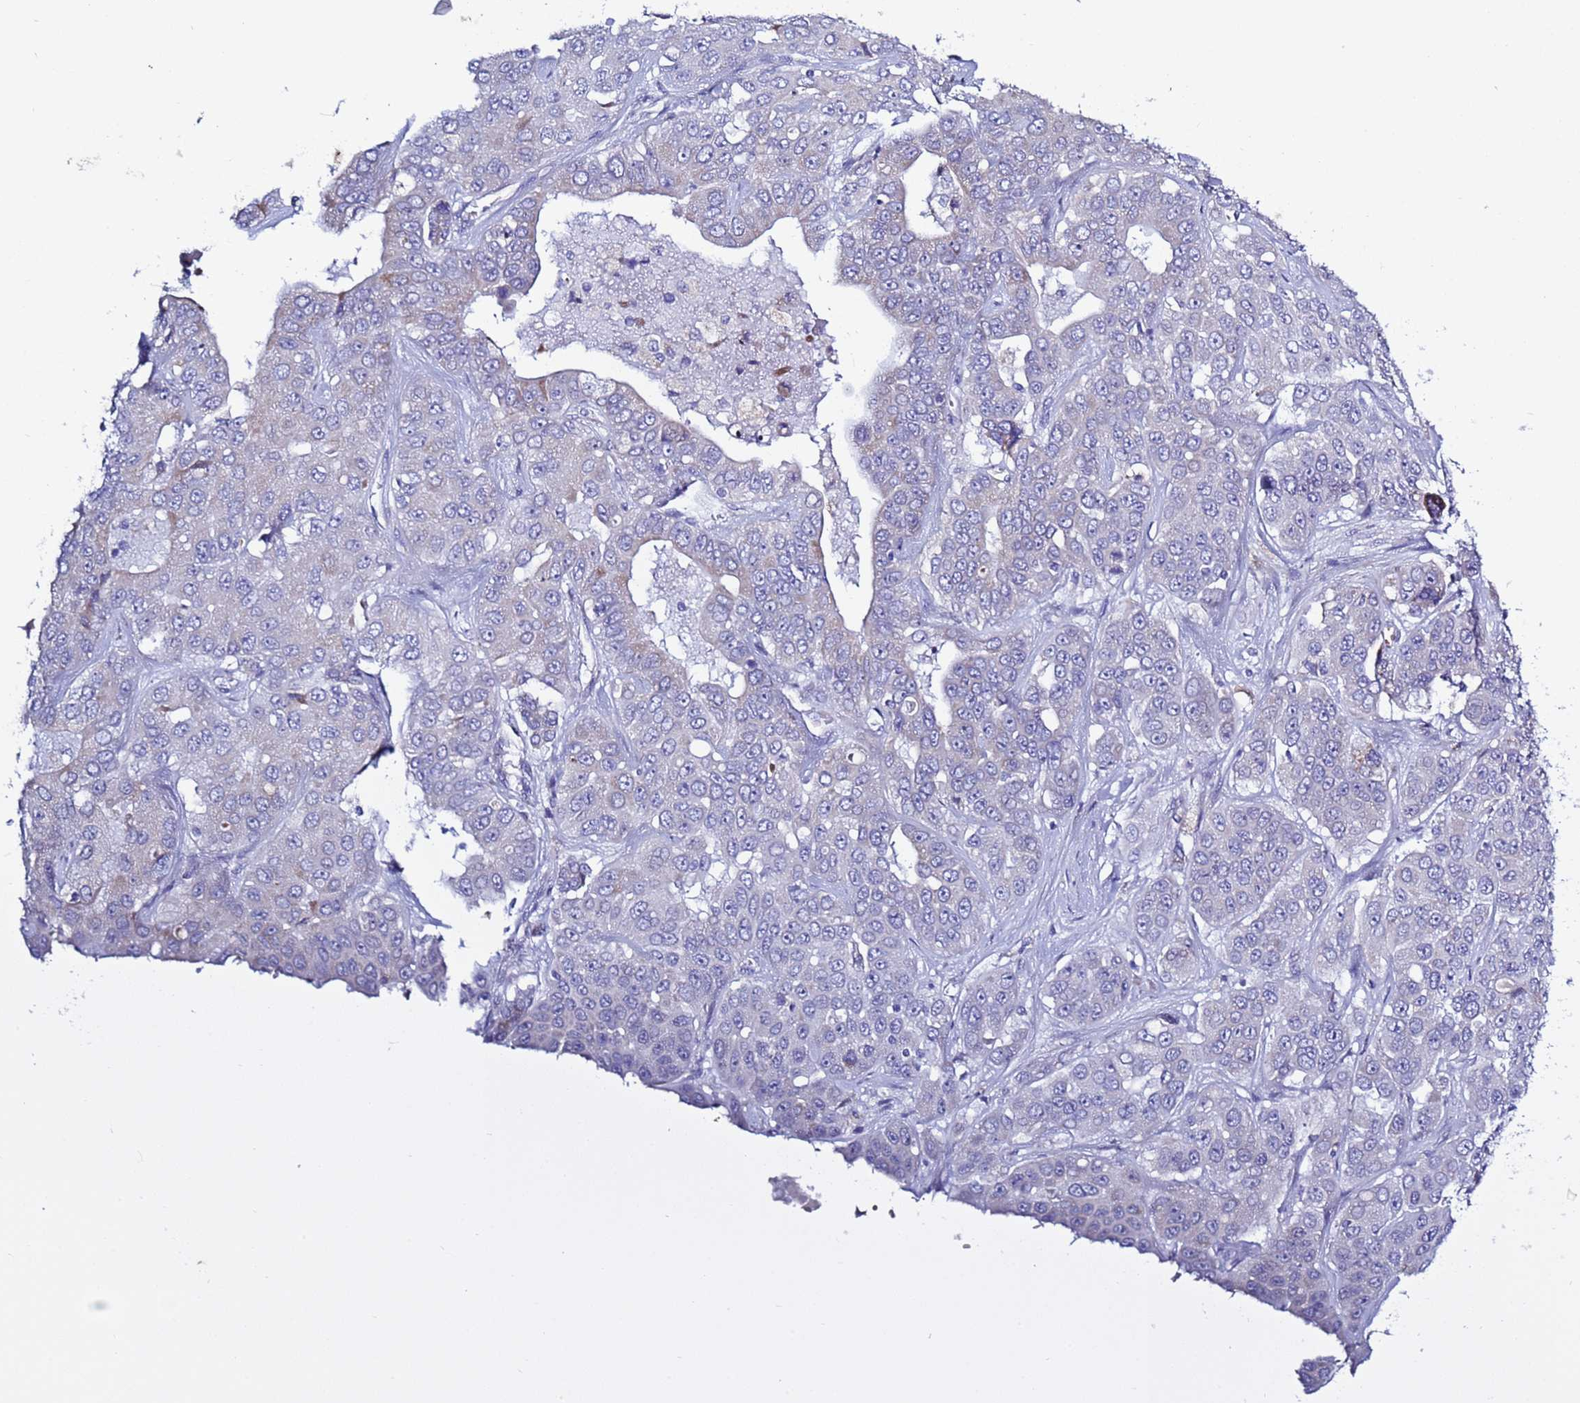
{"staining": {"intensity": "negative", "quantity": "none", "location": "none"}, "tissue": "liver cancer", "cell_type": "Tumor cells", "image_type": "cancer", "snomed": [{"axis": "morphology", "description": "Cholangiocarcinoma"}, {"axis": "topography", "description": "Liver"}], "caption": "Immunohistochemical staining of cholangiocarcinoma (liver) demonstrates no significant expression in tumor cells.", "gene": "ABHD17B", "patient": {"sex": "female", "age": 52}}